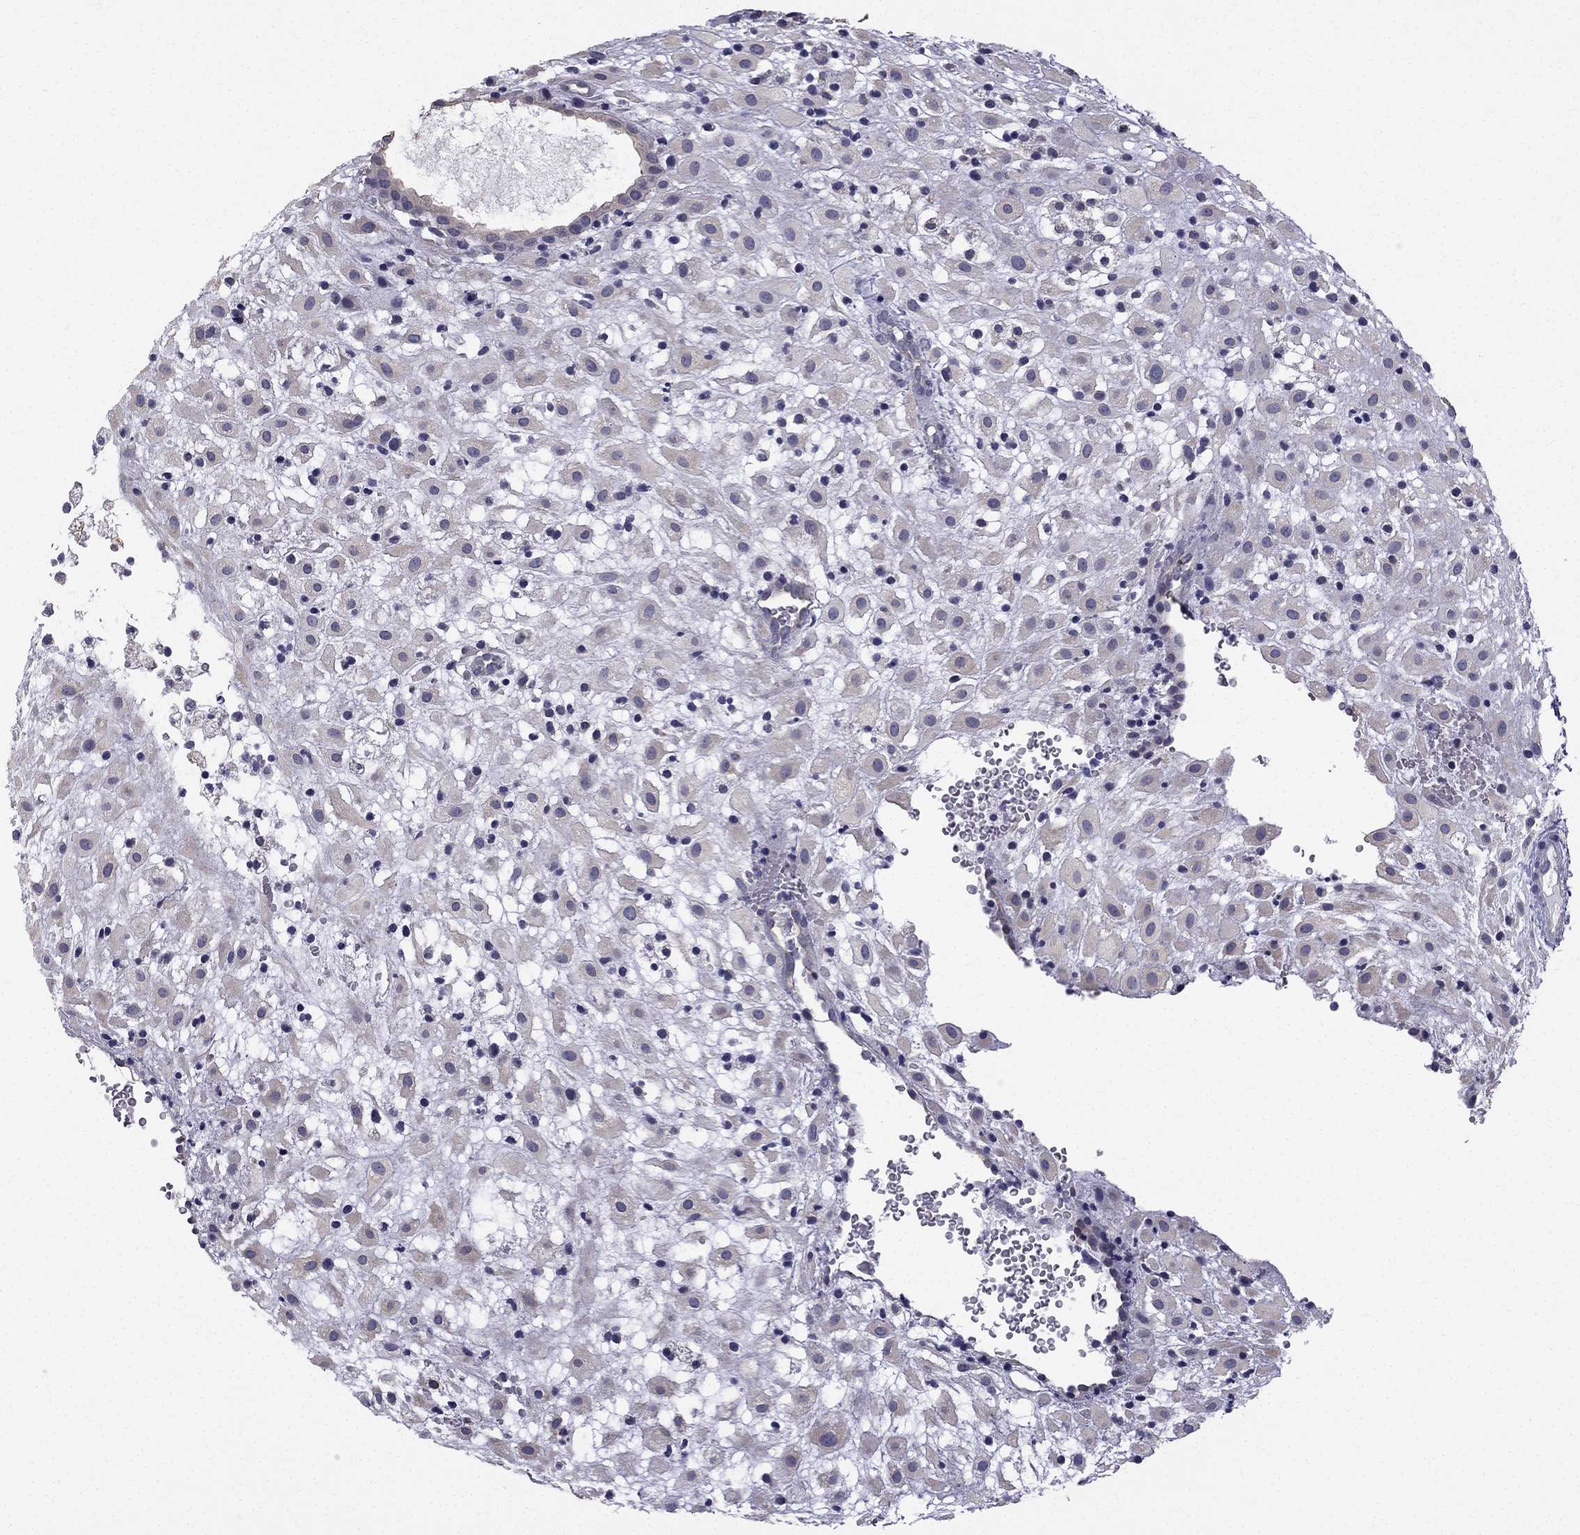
{"staining": {"intensity": "negative", "quantity": "none", "location": "none"}, "tissue": "placenta", "cell_type": "Decidual cells", "image_type": "normal", "snomed": [{"axis": "morphology", "description": "Normal tissue, NOS"}, {"axis": "topography", "description": "Placenta"}], "caption": "Histopathology image shows no significant protein staining in decidual cells of unremarkable placenta.", "gene": "CCDC40", "patient": {"sex": "female", "age": 24}}